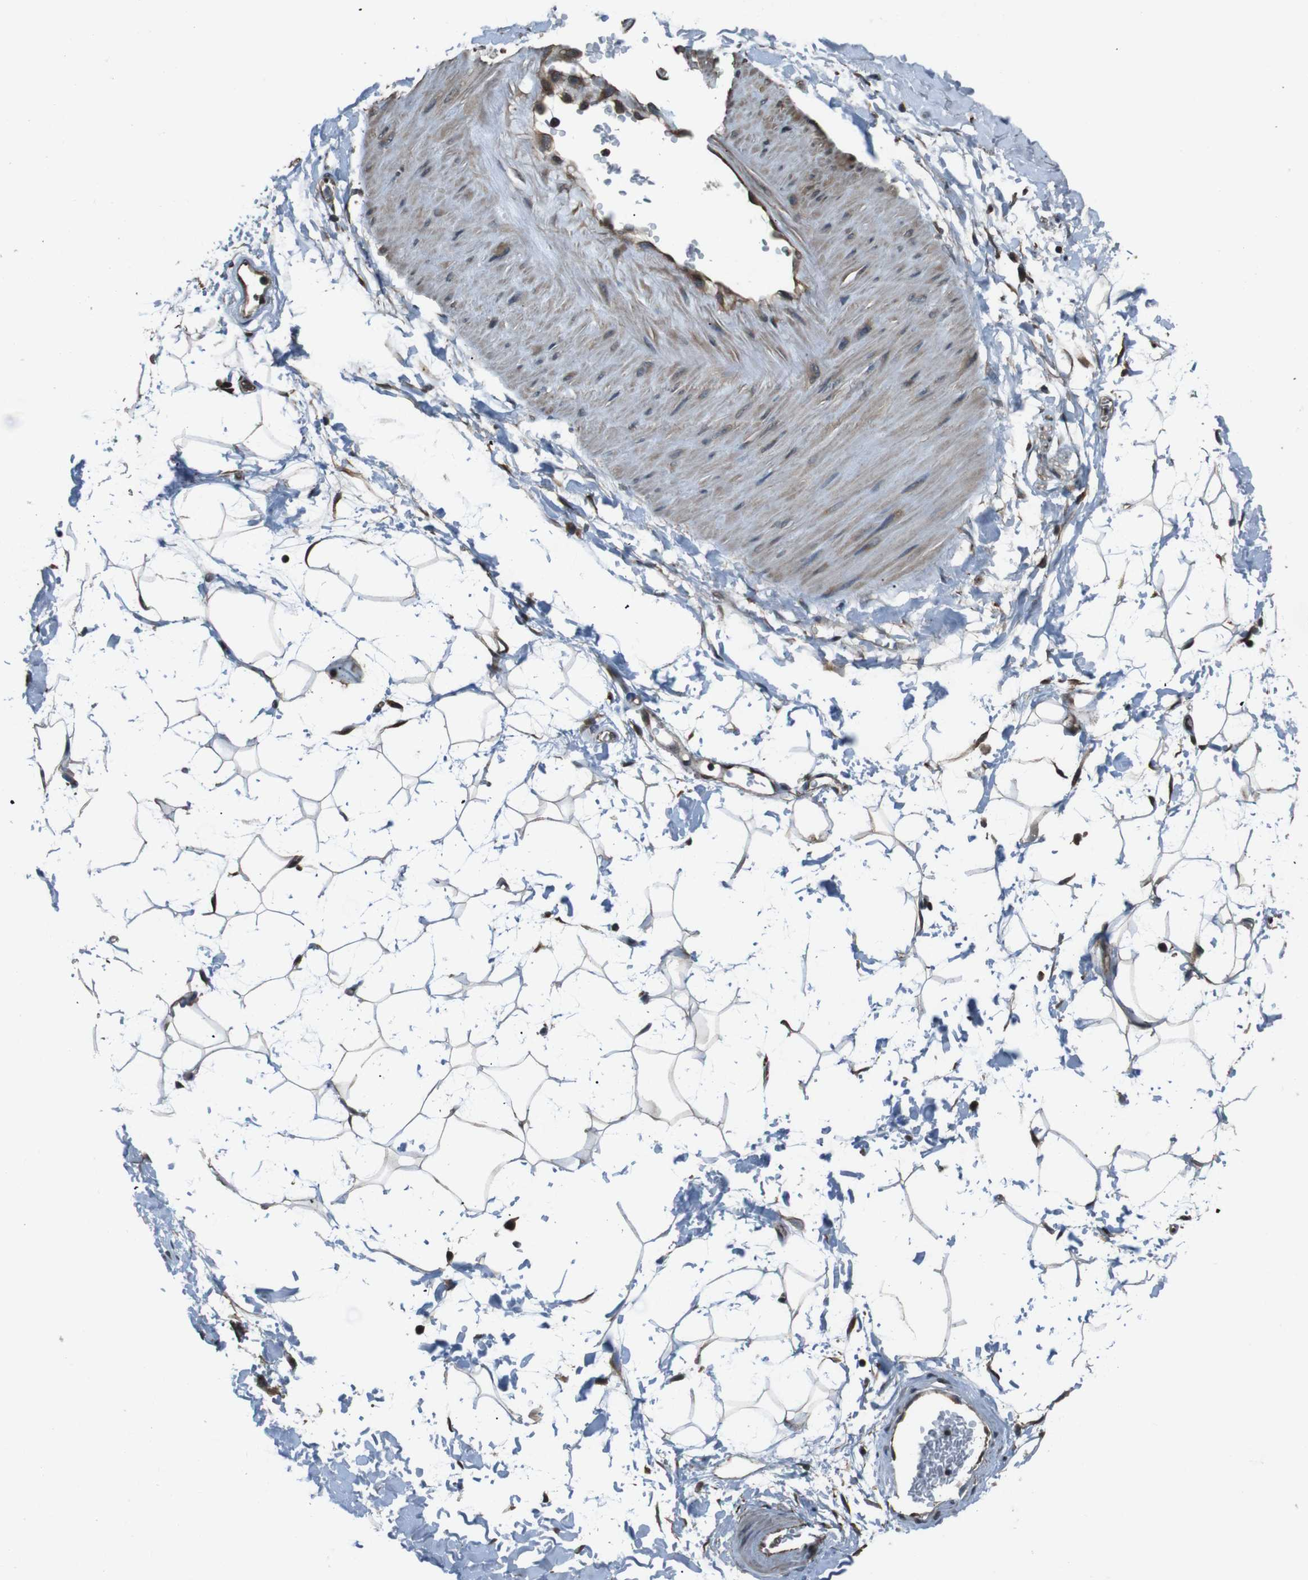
{"staining": {"intensity": "negative", "quantity": "none", "location": "none"}, "tissue": "adipose tissue", "cell_type": "Adipocytes", "image_type": "normal", "snomed": [{"axis": "morphology", "description": "Normal tissue, NOS"}, {"axis": "topography", "description": "Soft tissue"}], "caption": "This is a micrograph of immunohistochemistry staining of unremarkable adipose tissue, which shows no expression in adipocytes.", "gene": "SOCS1", "patient": {"sex": "male", "age": 72}}